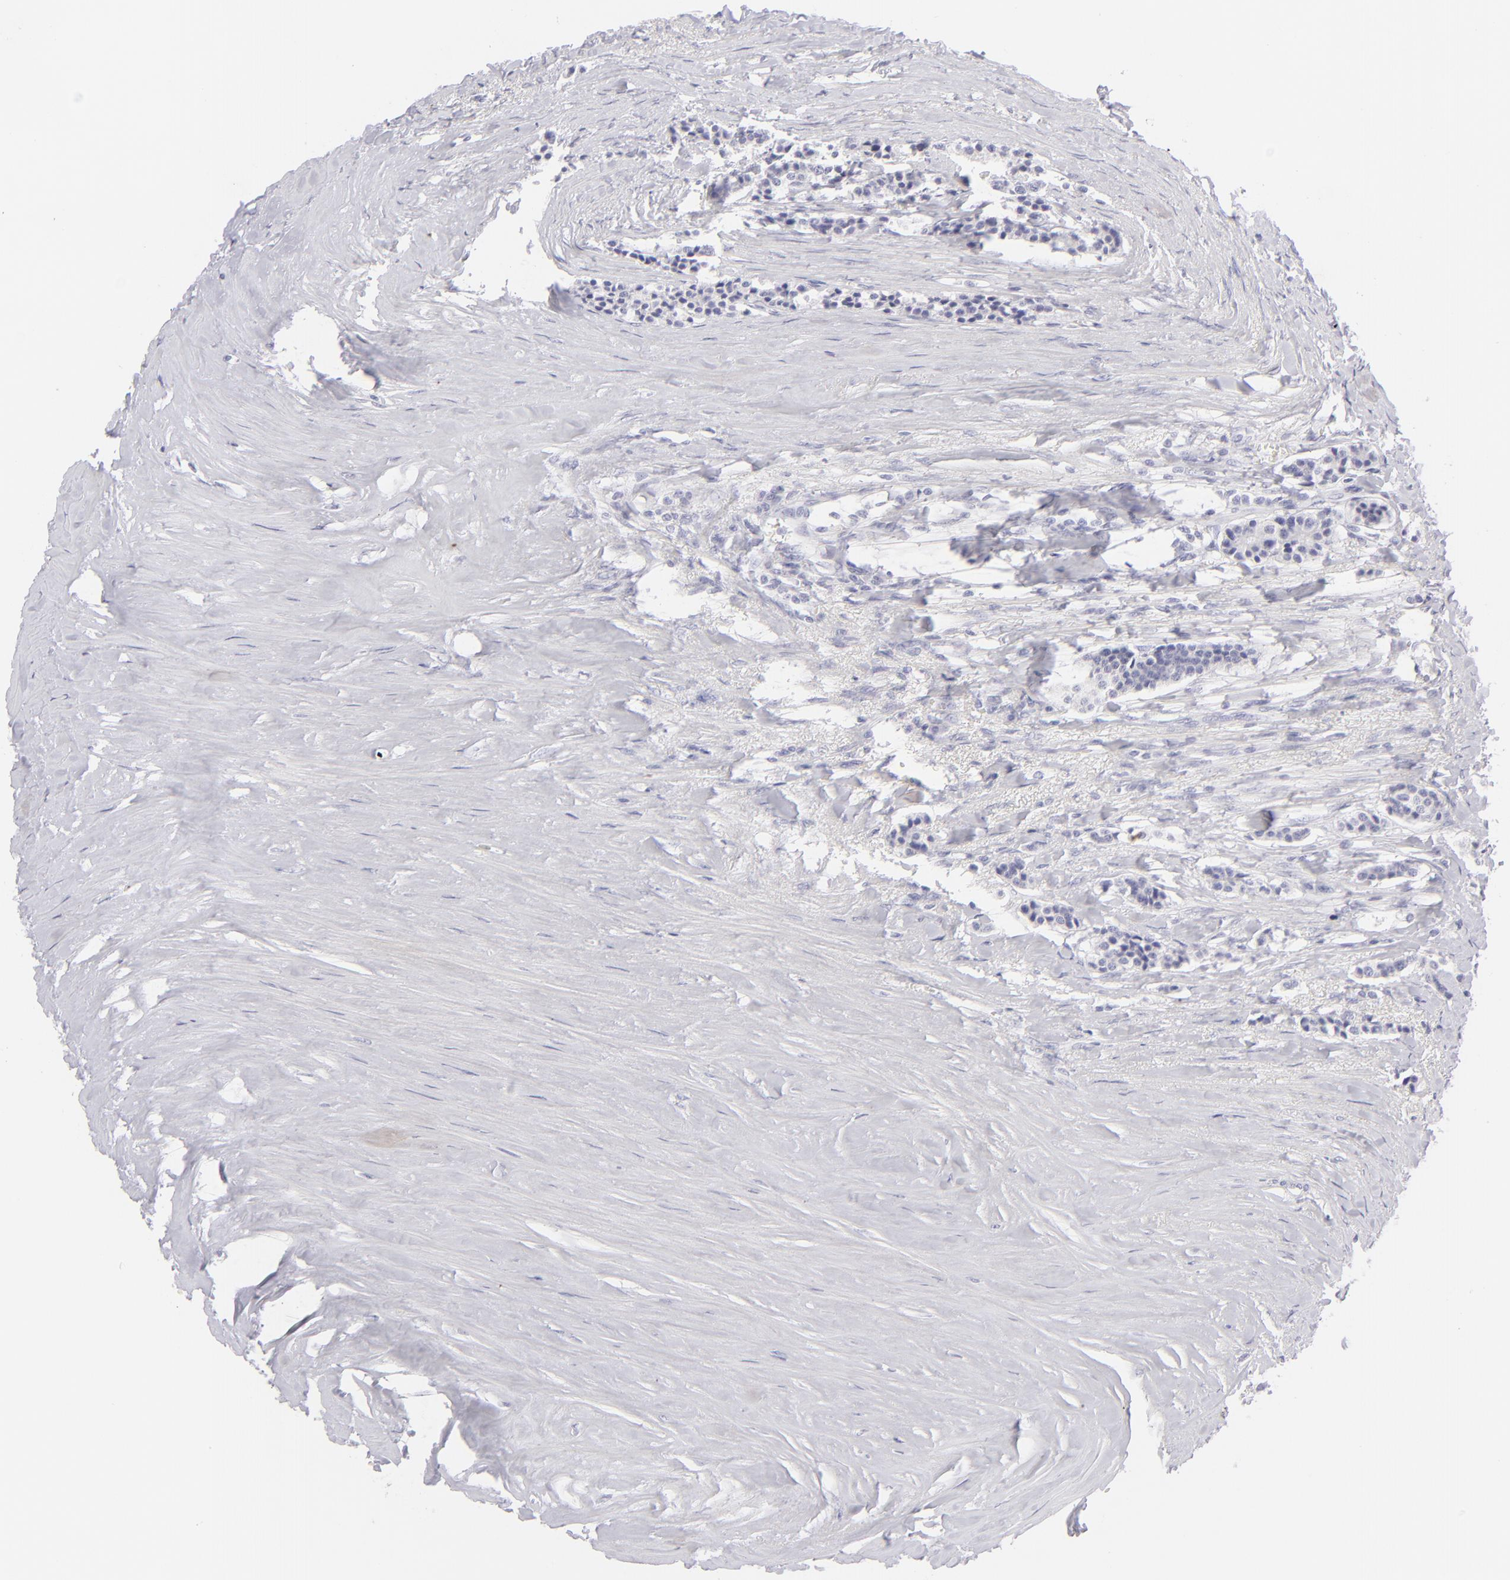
{"staining": {"intensity": "negative", "quantity": "none", "location": "none"}, "tissue": "carcinoid", "cell_type": "Tumor cells", "image_type": "cancer", "snomed": [{"axis": "morphology", "description": "Carcinoid, malignant, NOS"}, {"axis": "topography", "description": "Small intestine"}], "caption": "Carcinoid (malignant) was stained to show a protein in brown. There is no significant staining in tumor cells.", "gene": "FCER2", "patient": {"sex": "male", "age": 63}}